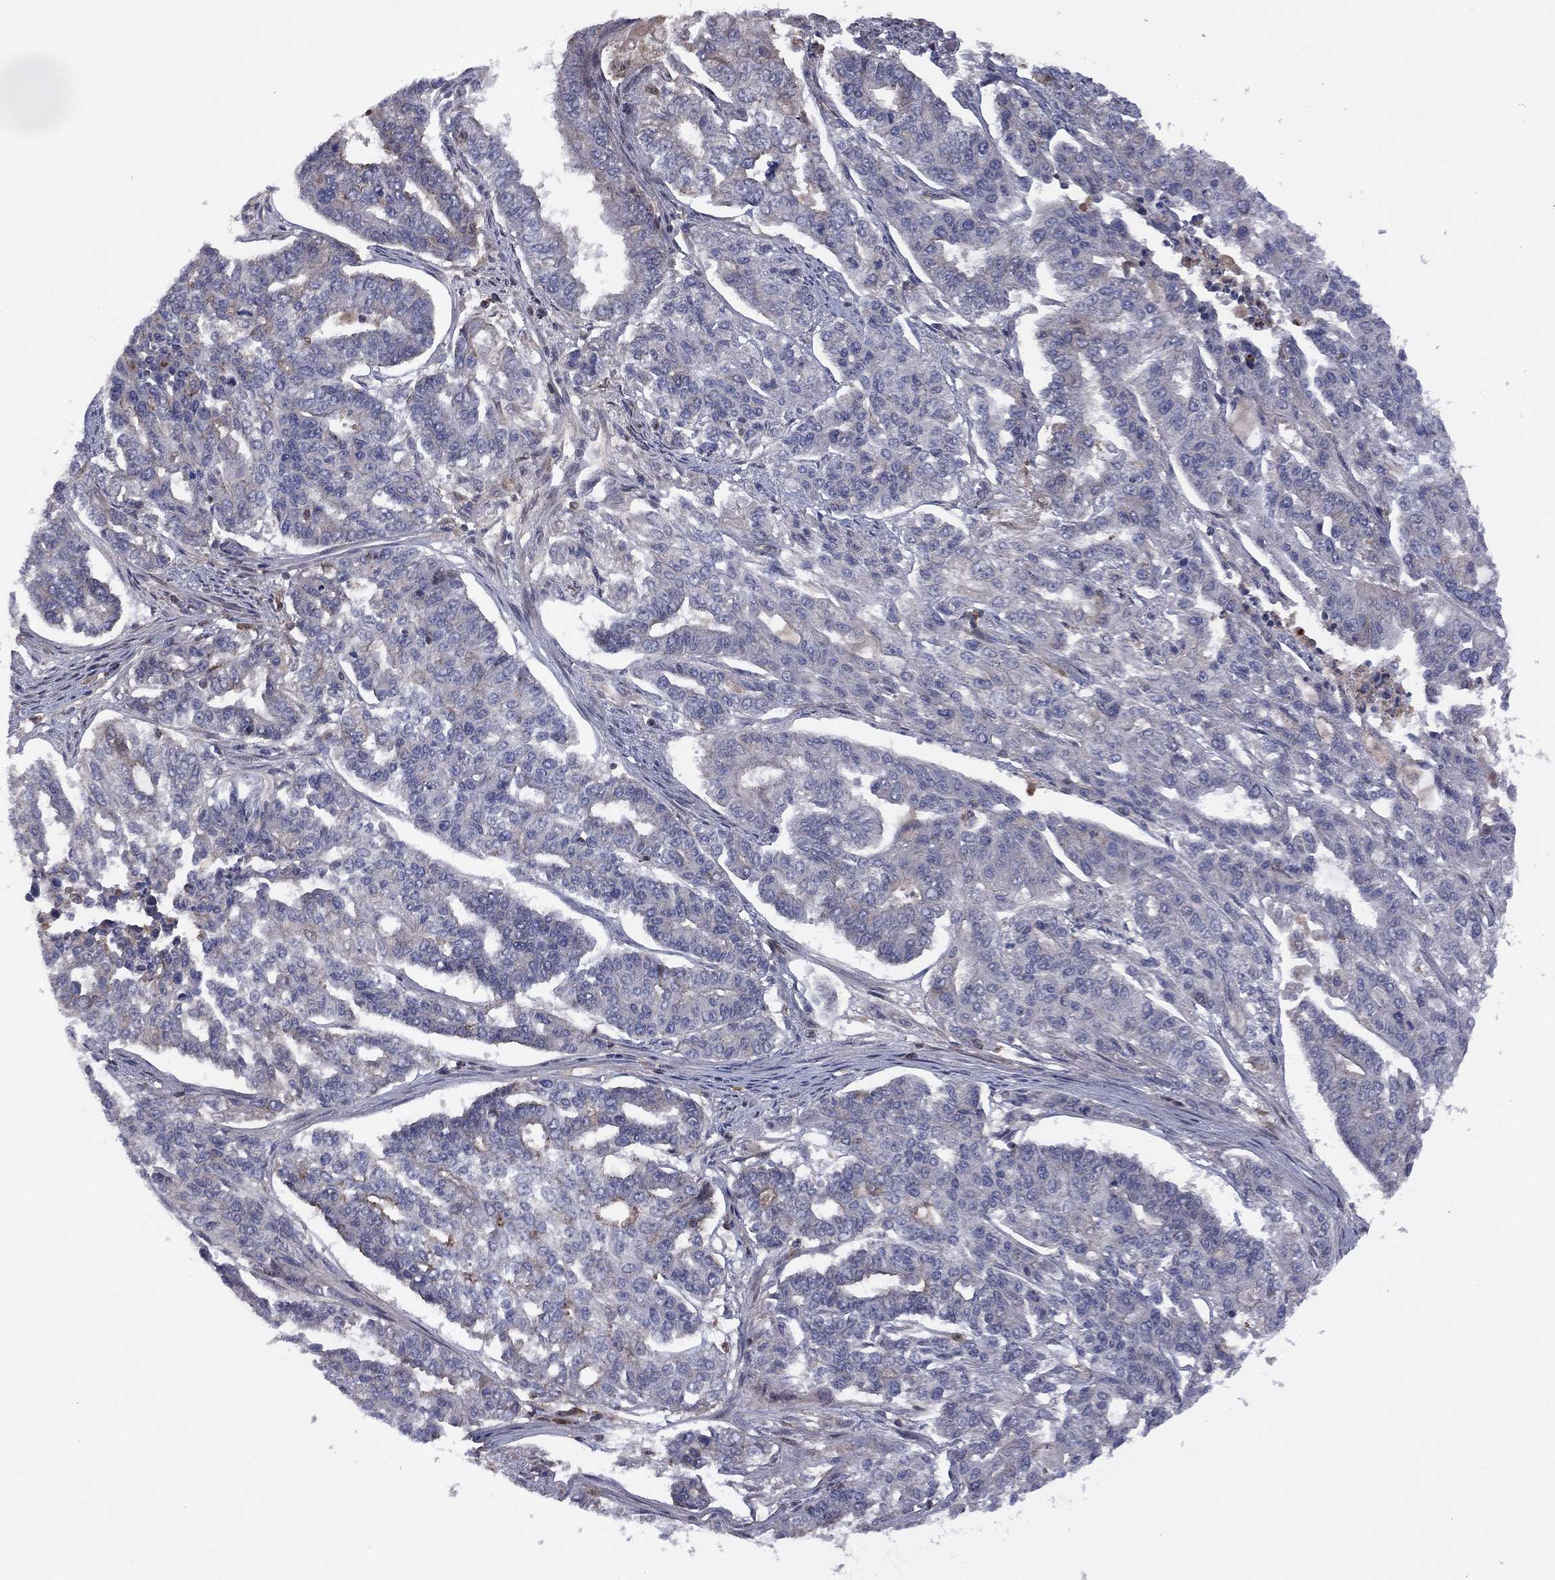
{"staining": {"intensity": "negative", "quantity": "none", "location": "none"}, "tissue": "endometrial cancer", "cell_type": "Tumor cells", "image_type": "cancer", "snomed": [{"axis": "morphology", "description": "Adenocarcinoma, NOS"}, {"axis": "topography", "description": "Uterus"}], "caption": "High magnification brightfield microscopy of endometrial adenocarcinoma stained with DAB (3,3'-diaminobenzidine) (brown) and counterstained with hematoxylin (blue): tumor cells show no significant staining.", "gene": "DOCK8", "patient": {"sex": "female", "age": 59}}